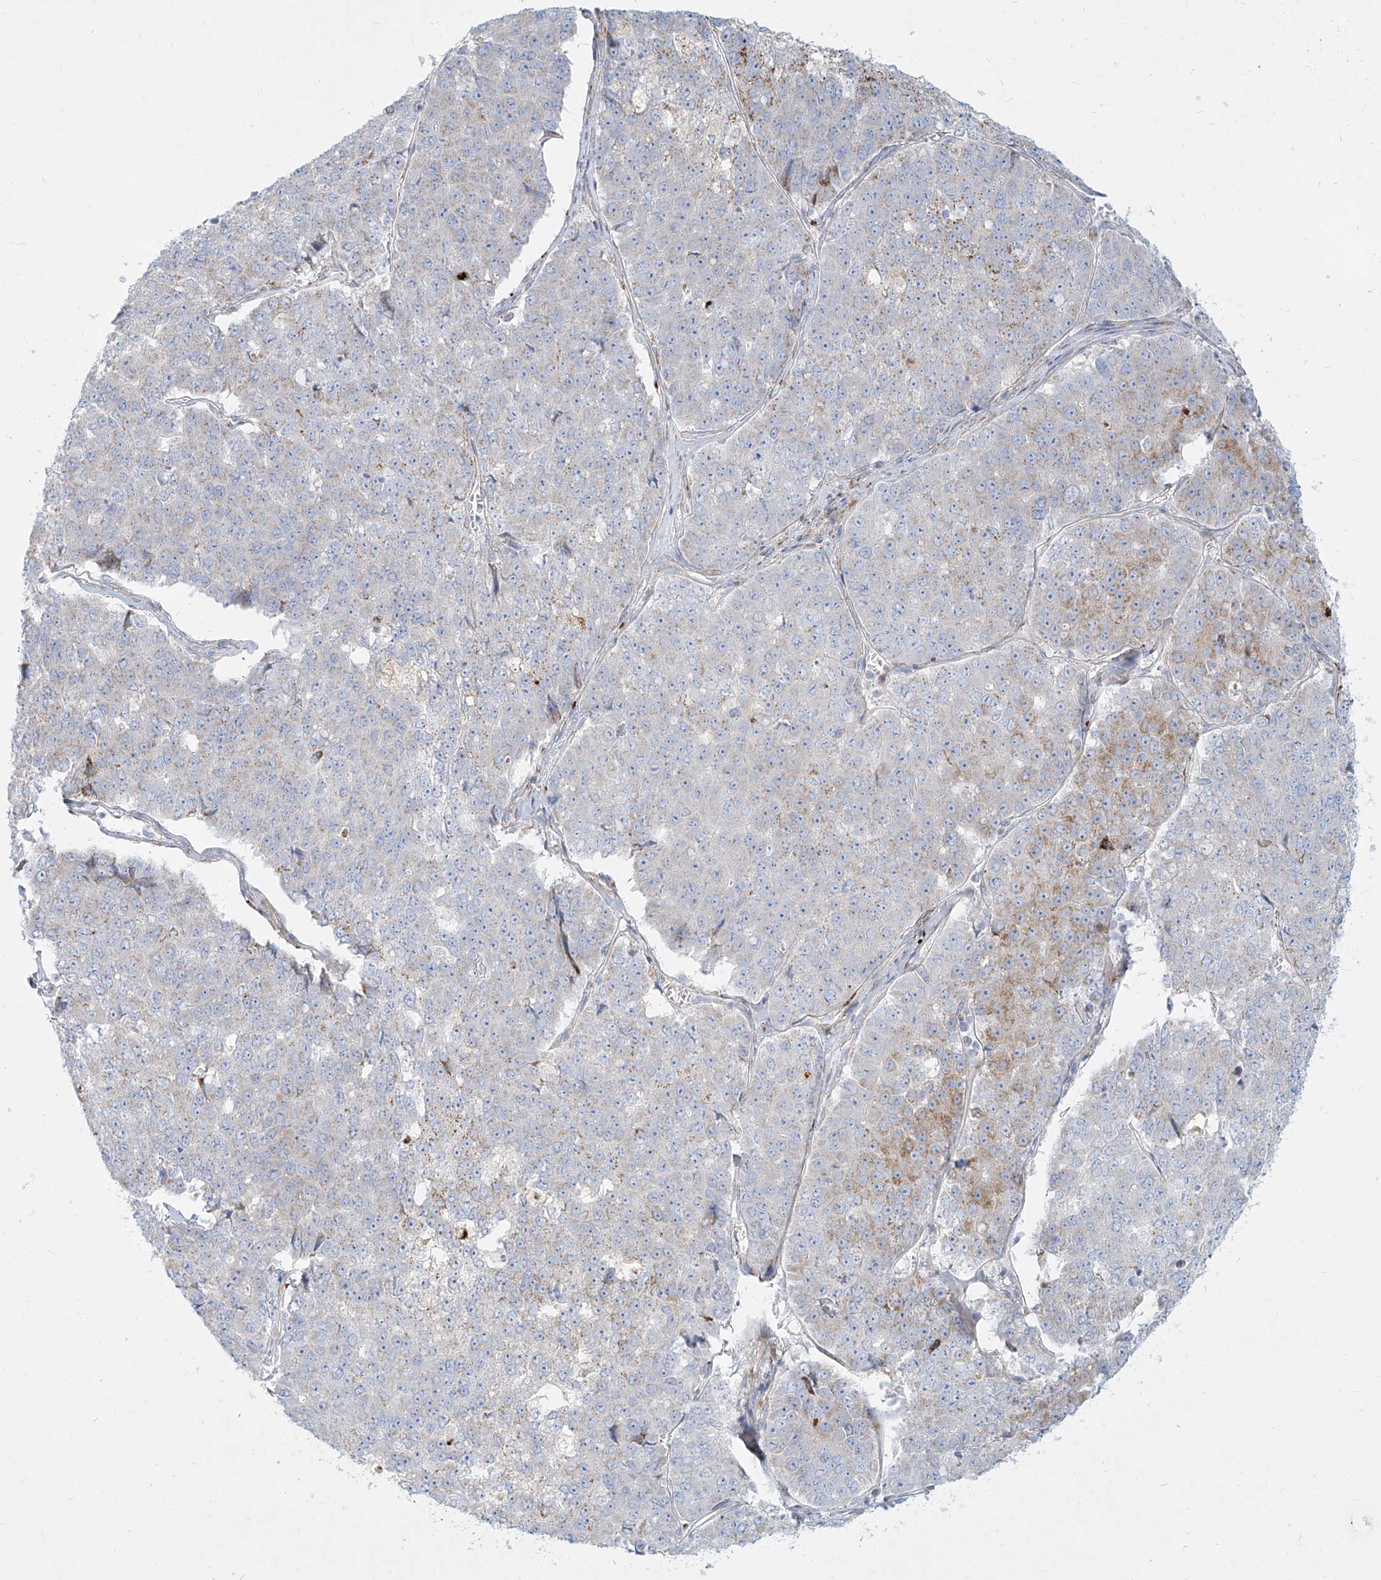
{"staining": {"intensity": "moderate", "quantity": "<25%", "location": "cytoplasmic/membranous"}, "tissue": "pancreatic cancer", "cell_type": "Tumor cells", "image_type": "cancer", "snomed": [{"axis": "morphology", "description": "Adenocarcinoma, NOS"}, {"axis": "topography", "description": "Pancreas"}], "caption": "Pancreatic adenocarcinoma stained with DAB IHC shows low levels of moderate cytoplasmic/membranous staining in approximately <25% of tumor cells.", "gene": "MTX2", "patient": {"sex": "male", "age": 50}}